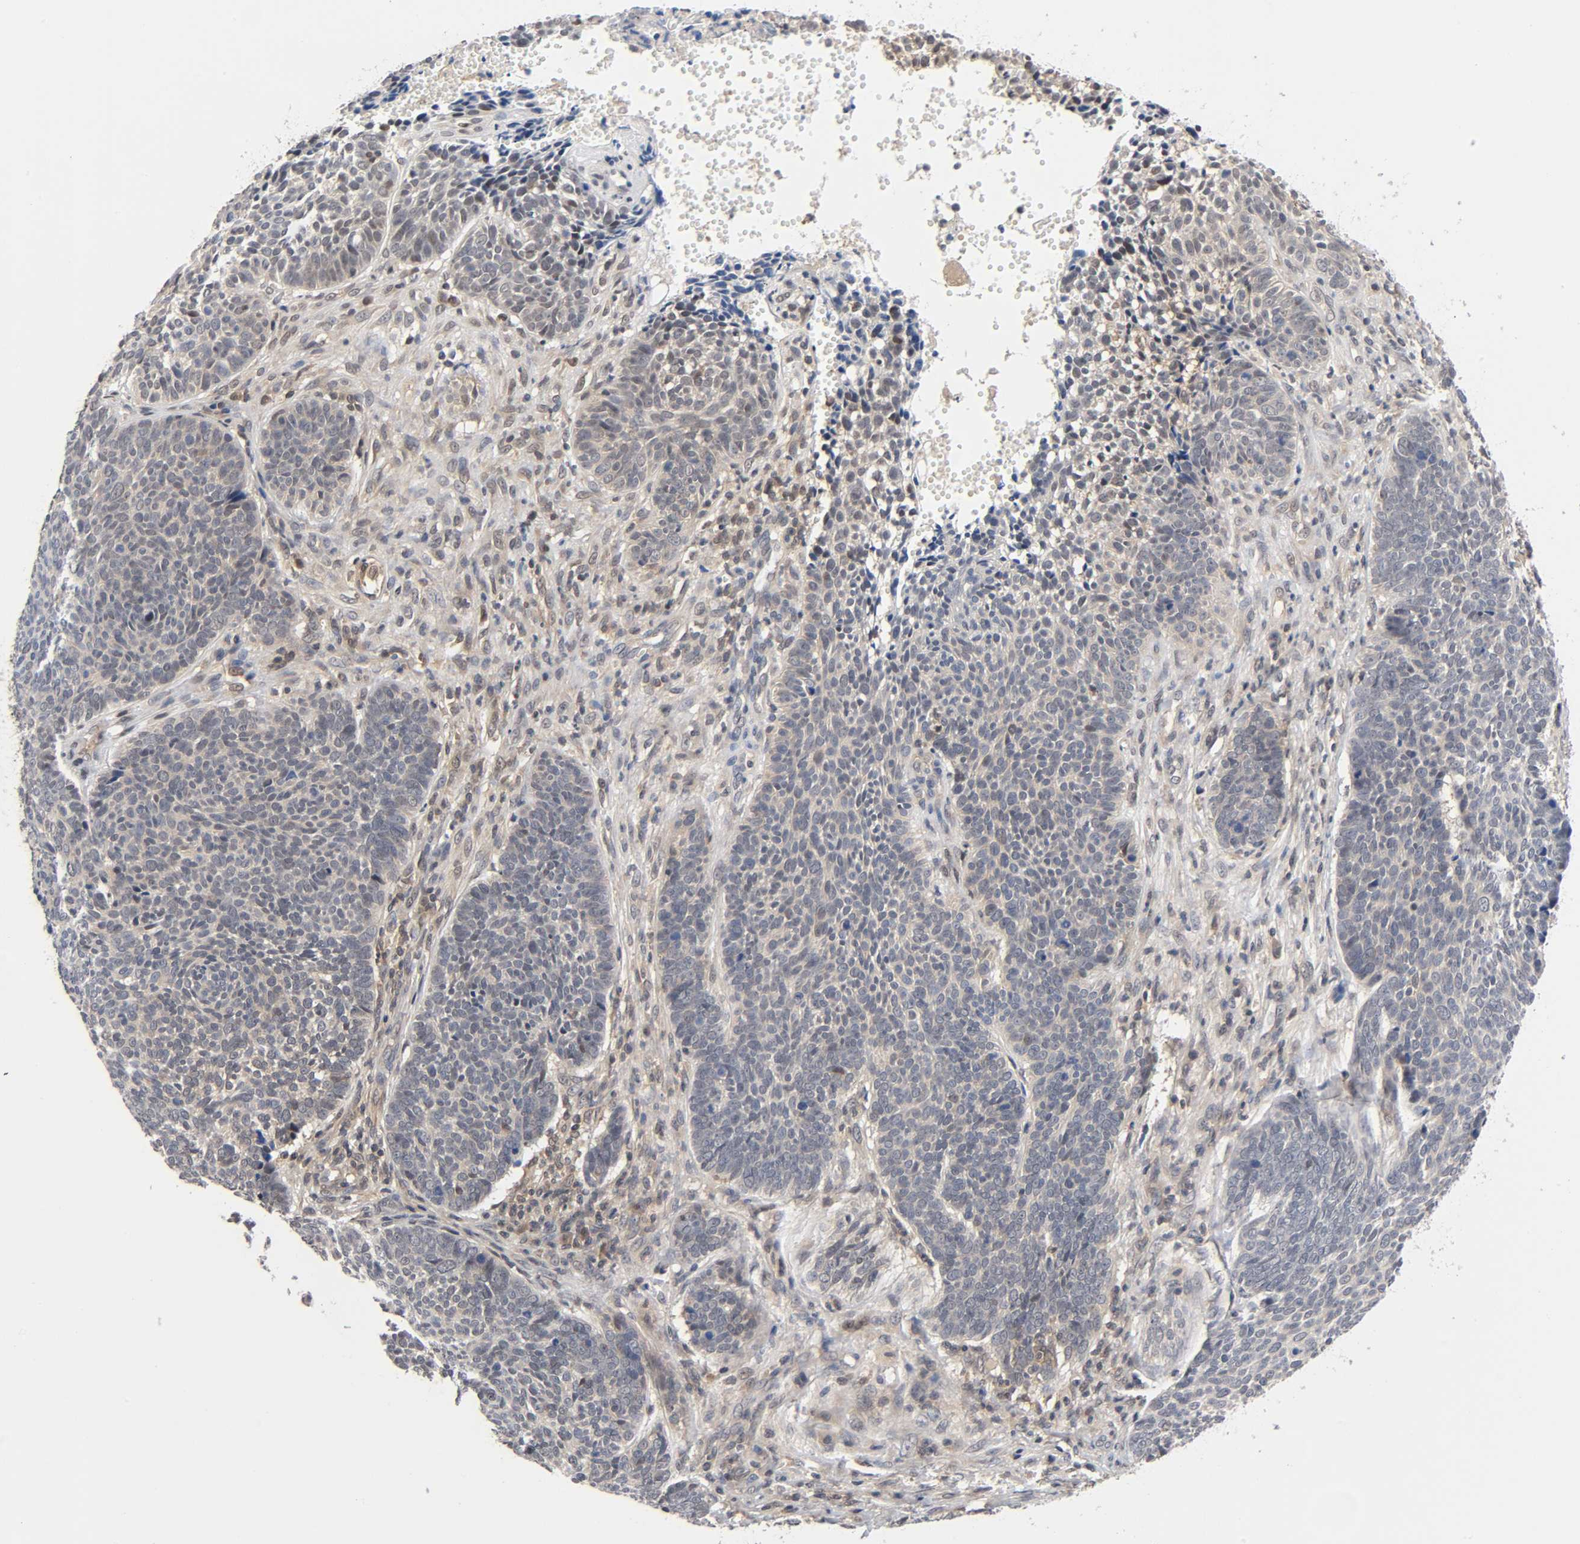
{"staining": {"intensity": "weak", "quantity": "25%-75%", "location": "cytoplasmic/membranous"}, "tissue": "skin cancer", "cell_type": "Tumor cells", "image_type": "cancer", "snomed": [{"axis": "morphology", "description": "Basal cell carcinoma"}, {"axis": "topography", "description": "Skin"}], "caption": "High-magnification brightfield microscopy of skin cancer stained with DAB (brown) and counterstained with hematoxylin (blue). tumor cells exhibit weak cytoplasmic/membranous positivity is appreciated in approximately25%-75% of cells.", "gene": "PRKAB1", "patient": {"sex": "male", "age": 84}}